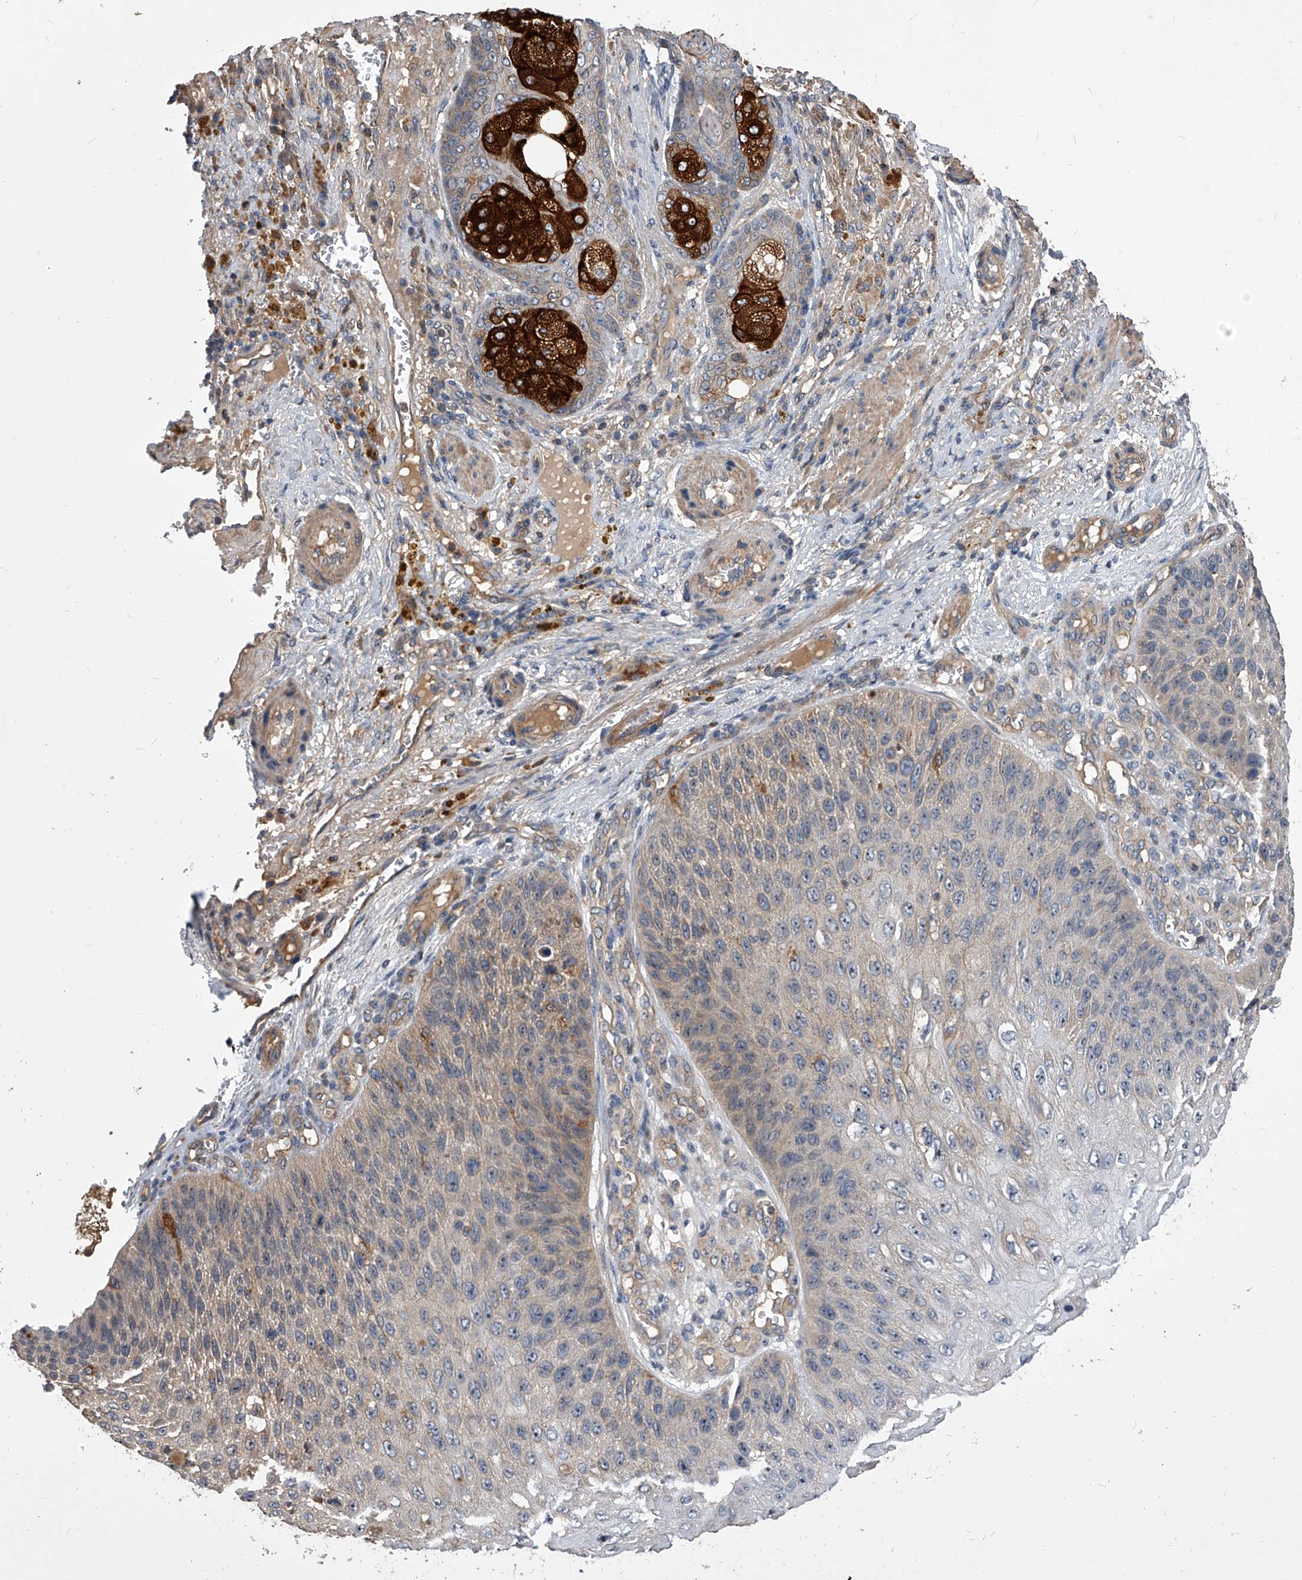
{"staining": {"intensity": "weak", "quantity": "25%-75%", "location": "cytoplasmic/membranous"}, "tissue": "skin cancer", "cell_type": "Tumor cells", "image_type": "cancer", "snomed": [{"axis": "morphology", "description": "Squamous cell carcinoma, NOS"}, {"axis": "topography", "description": "Skin"}], "caption": "The immunohistochemical stain labels weak cytoplasmic/membranous expression in tumor cells of squamous cell carcinoma (skin) tissue.", "gene": "CUL7", "patient": {"sex": "female", "age": 88}}